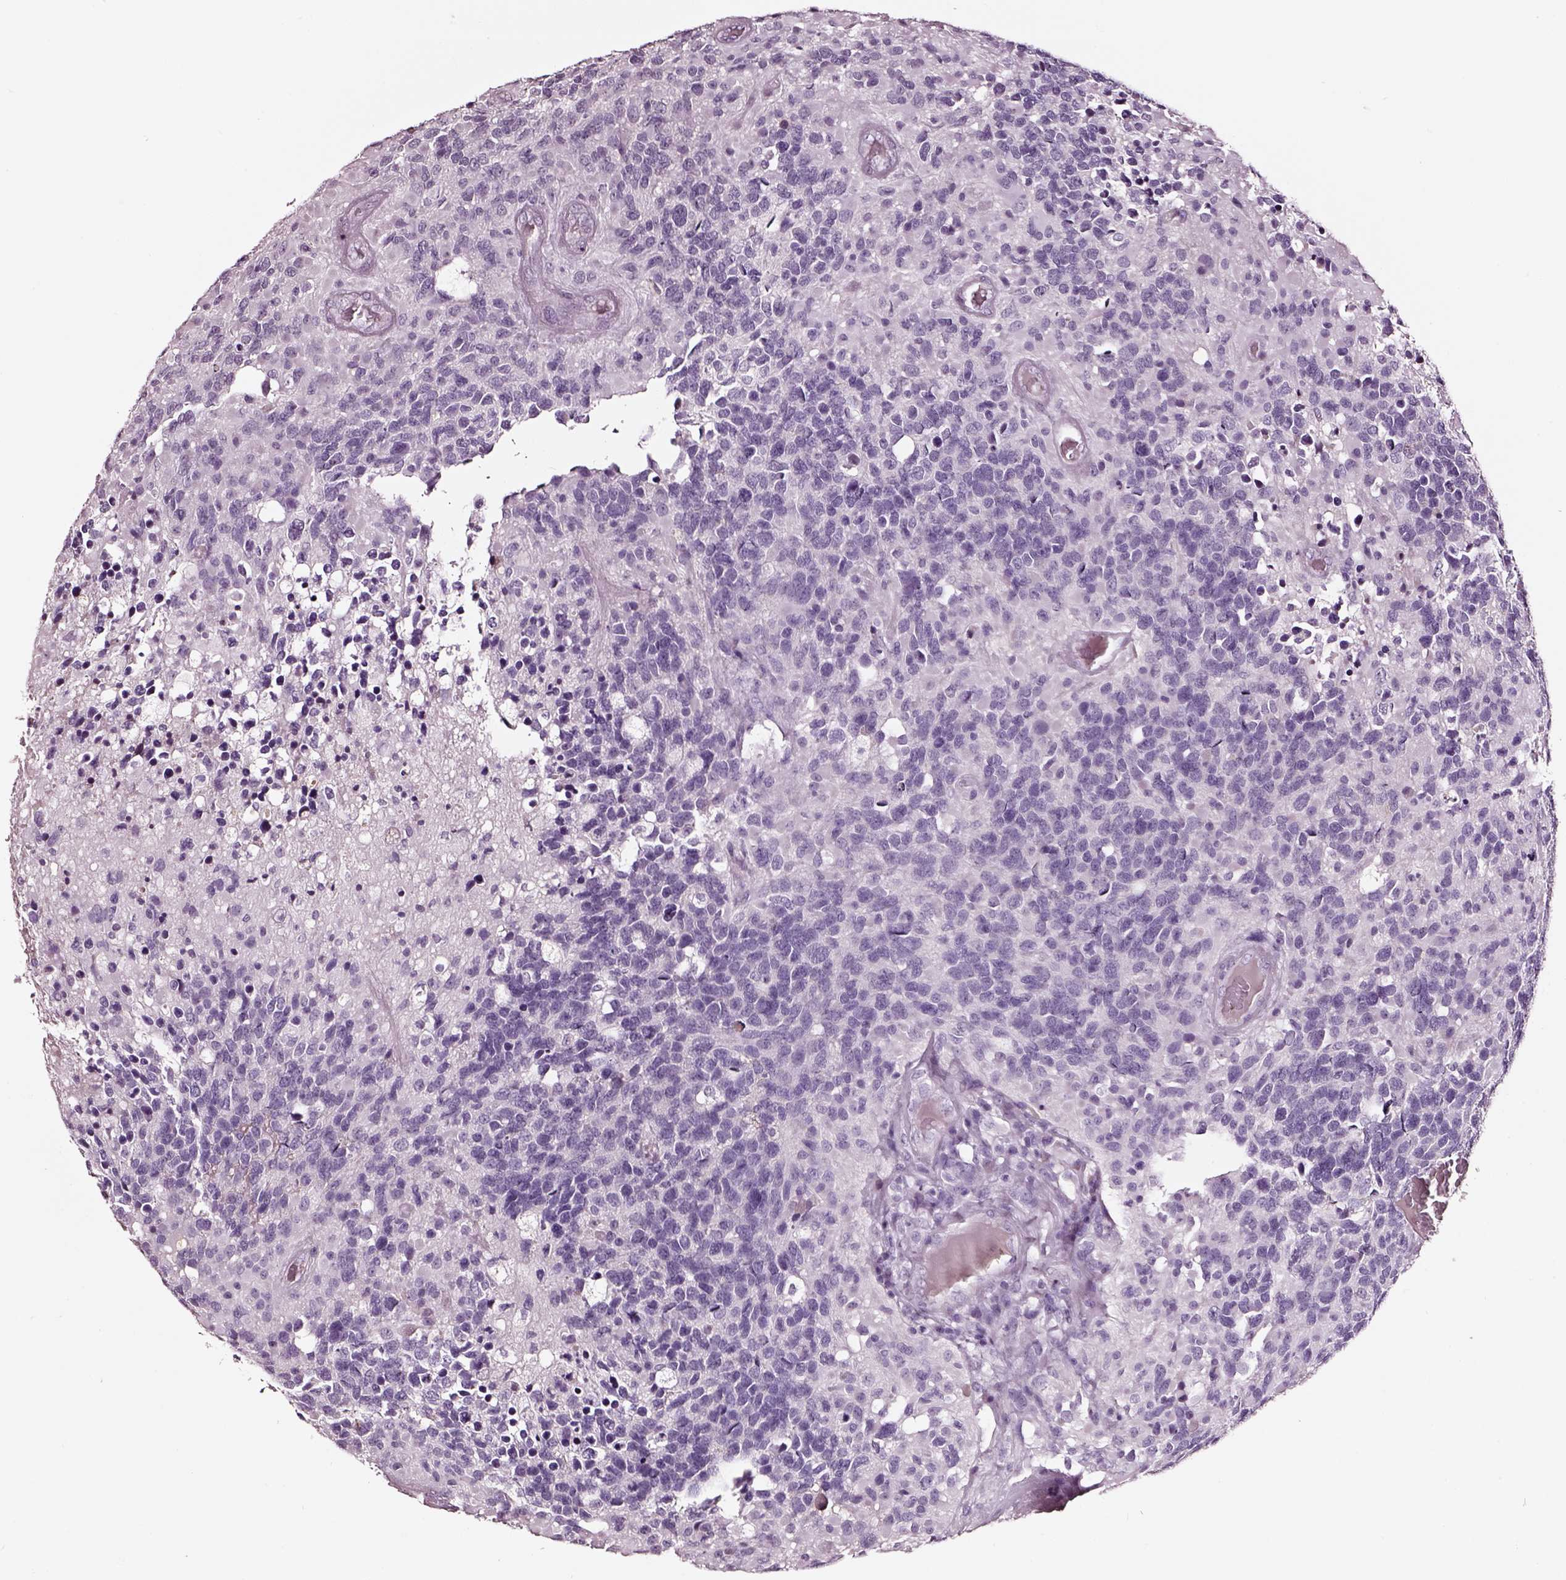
{"staining": {"intensity": "negative", "quantity": "none", "location": "none"}, "tissue": "glioma", "cell_type": "Tumor cells", "image_type": "cancer", "snomed": [{"axis": "morphology", "description": "Glioma, malignant, High grade"}, {"axis": "topography", "description": "Brain"}], "caption": "This is a image of immunohistochemistry staining of malignant glioma (high-grade), which shows no expression in tumor cells.", "gene": "SMIM17", "patient": {"sex": "female", "age": 40}}